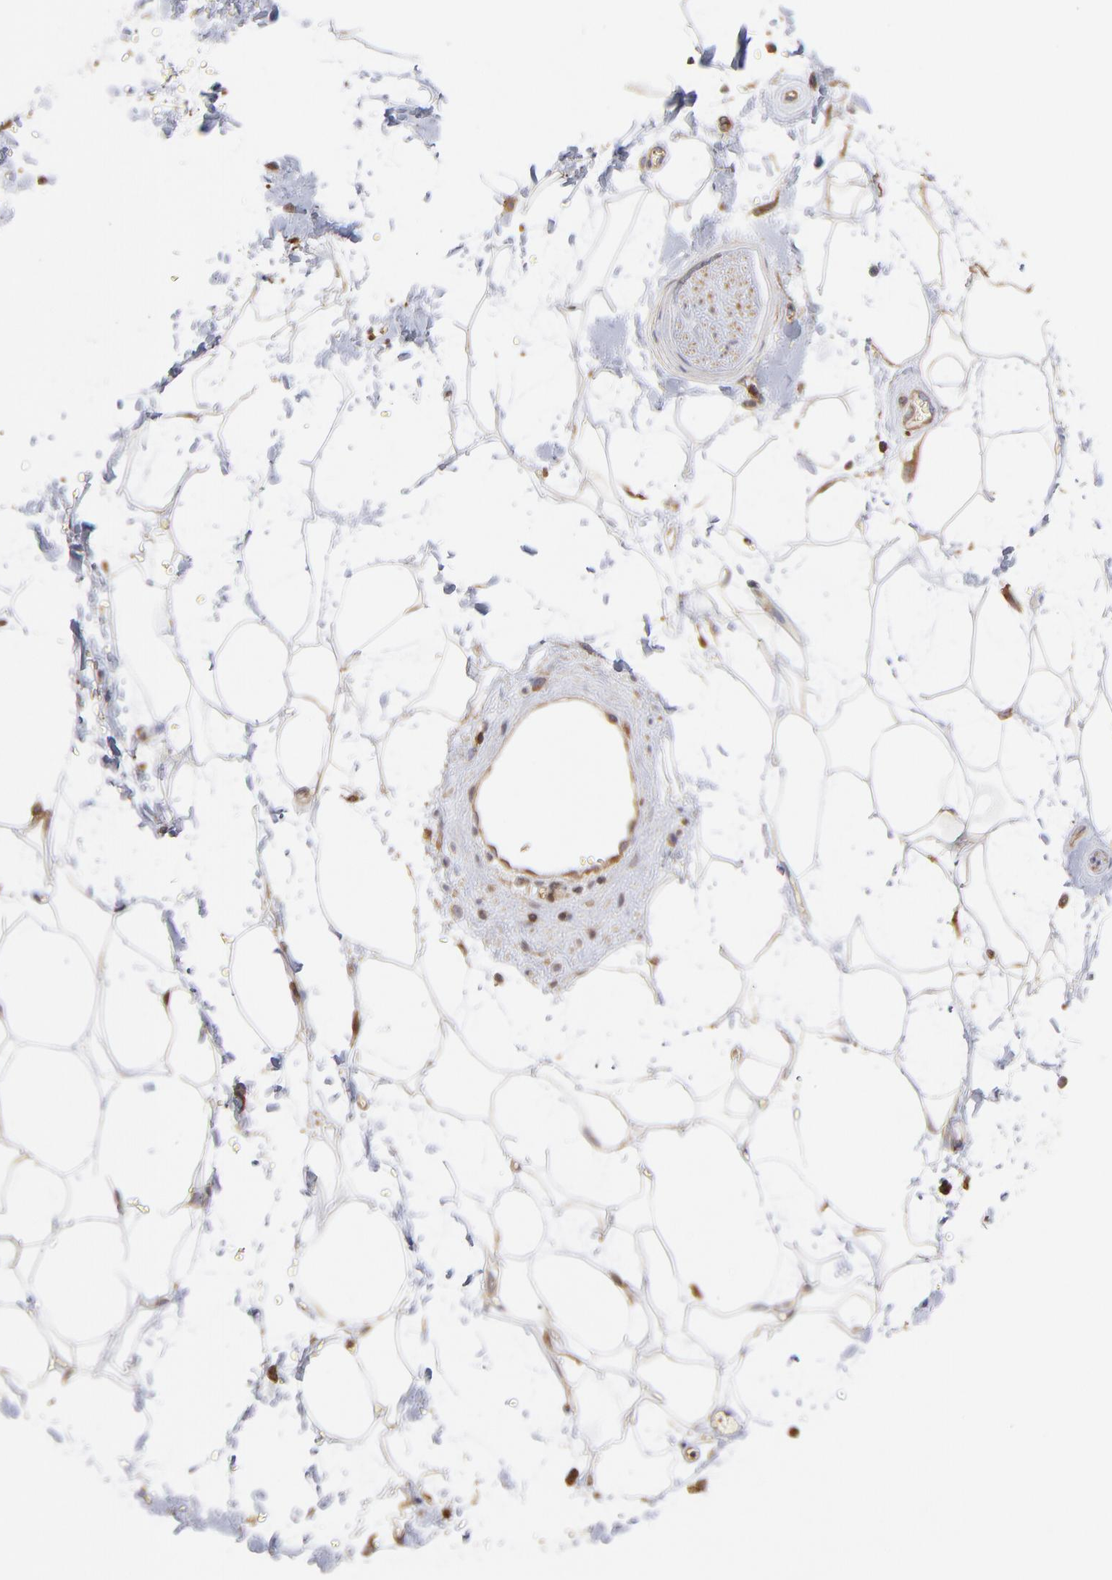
{"staining": {"intensity": "weak", "quantity": "25%-75%", "location": "cytoplasmic/membranous"}, "tissue": "adipose tissue", "cell_type": "Adipocytes", "image_type": "normal", "snomed": [{"axis": "morphology", "description": "Normal tissue, NOS"}, {"axis": "topography", "description": "Soft tissue"}], "caption": "Immunohistochemistry (DAB (3,3'-diaminobenzidine)) staining of normal adipose tissue exhibits weak cytoplasmic/membranous protein positivity in approximately 25%-75% of adipocytes. (Stains: DAB in brown, nuclei in blue, Microscopy: brightfield microscopy at high magnification).", "gene": "MAP2K2", "patient": {"sex": "male", "age": 72}}